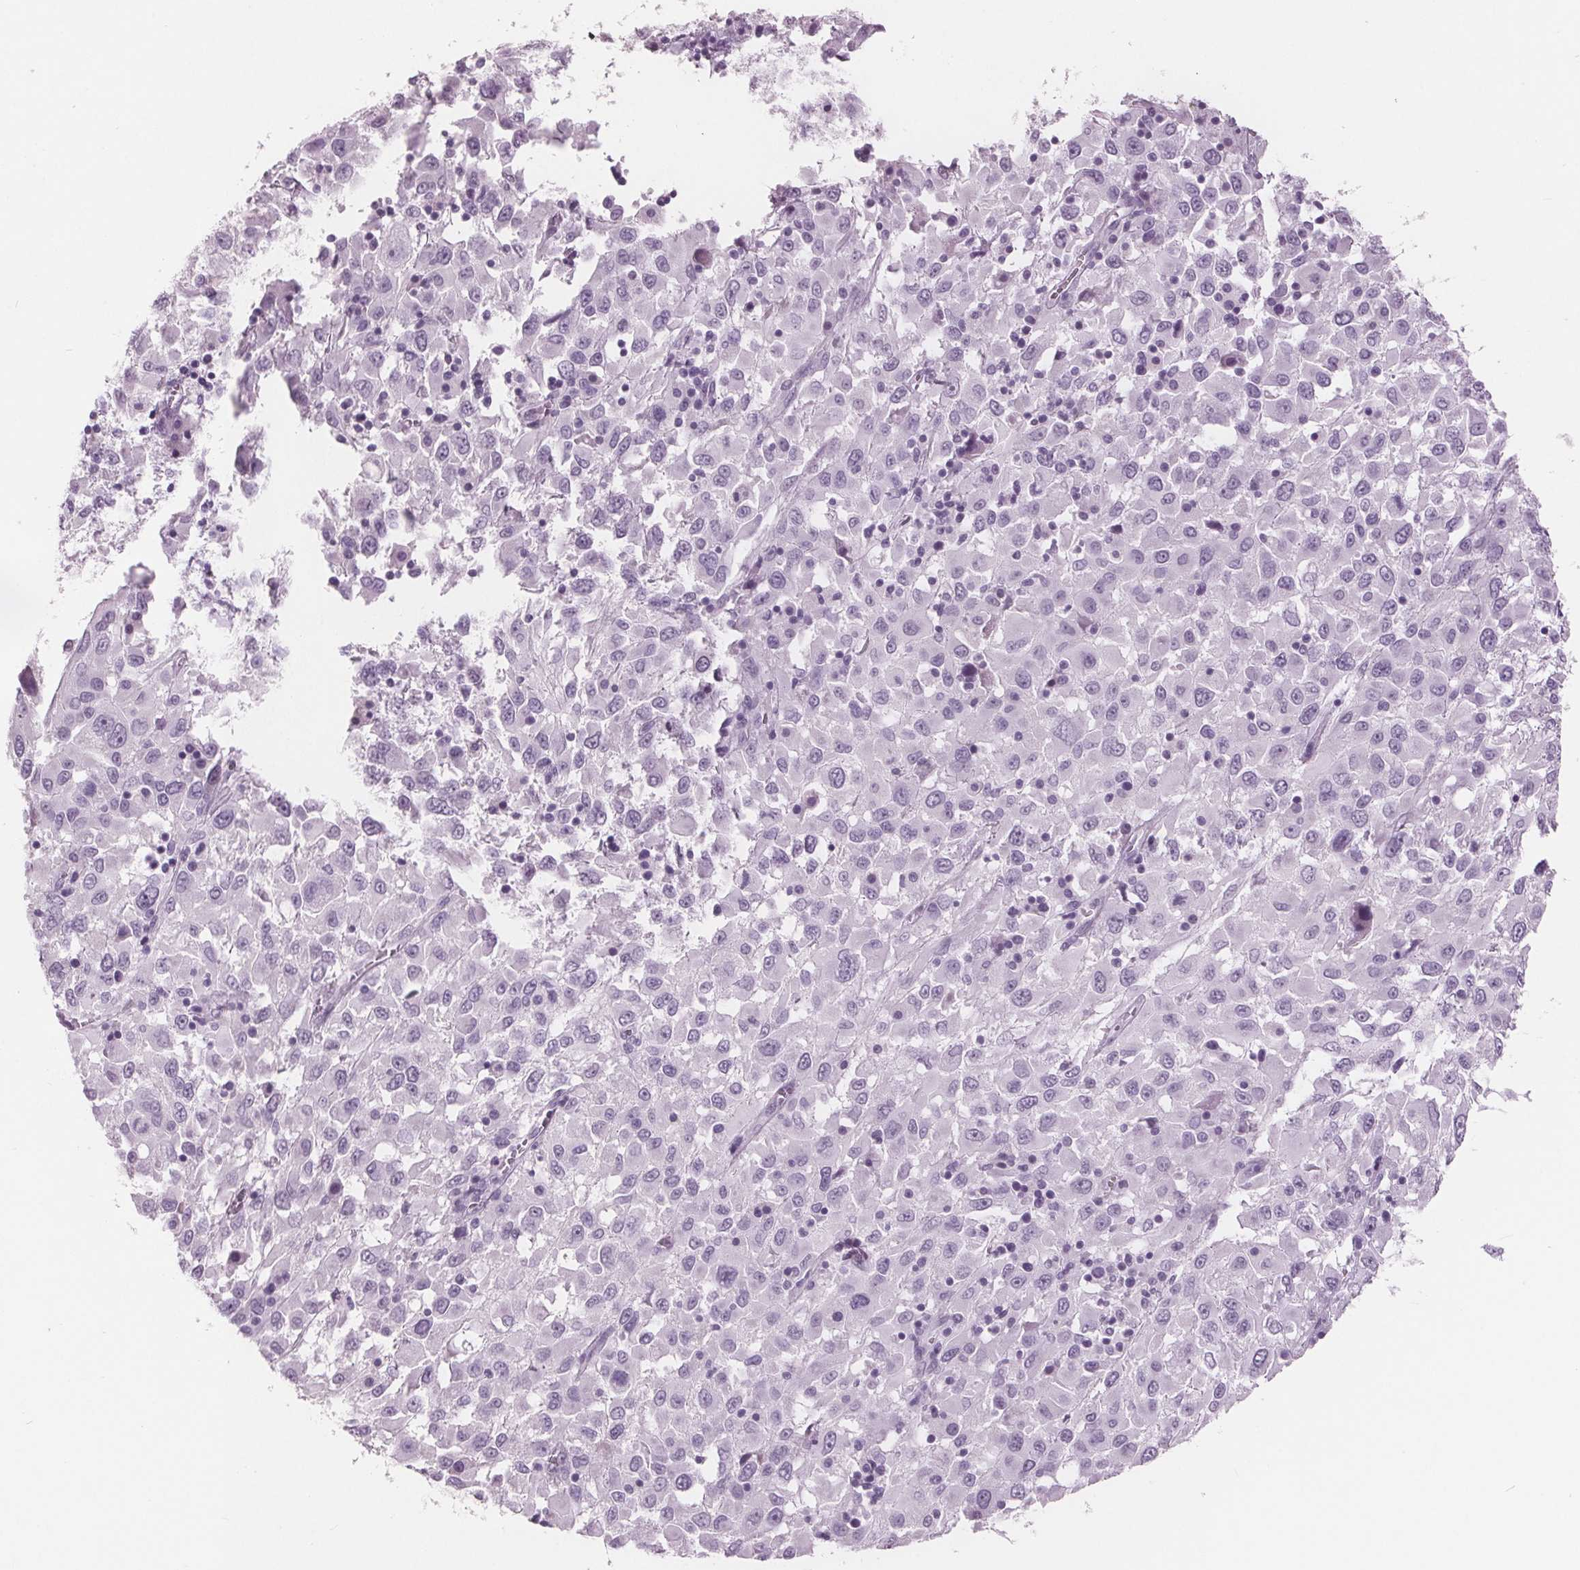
{"staining": {"intensity": "negative", "quantity": "none", "location": "none"}, "tissue": "melanoma", "cell_type": "Tumor cells", "image_type": "cancer", "snomed": [{"axis": "morphology", "description": "Malignant melanoma, Metastatic site"}, {"axis": "topography", "description": "Soft tissue"}], "caption": "DAB immunohistochemical staining of malignant melanoma (metastatic site) demonstrates no significant expression in tumor cells.", "gene": "AMBP", "patient": {"sex": "male", "age": 50}}